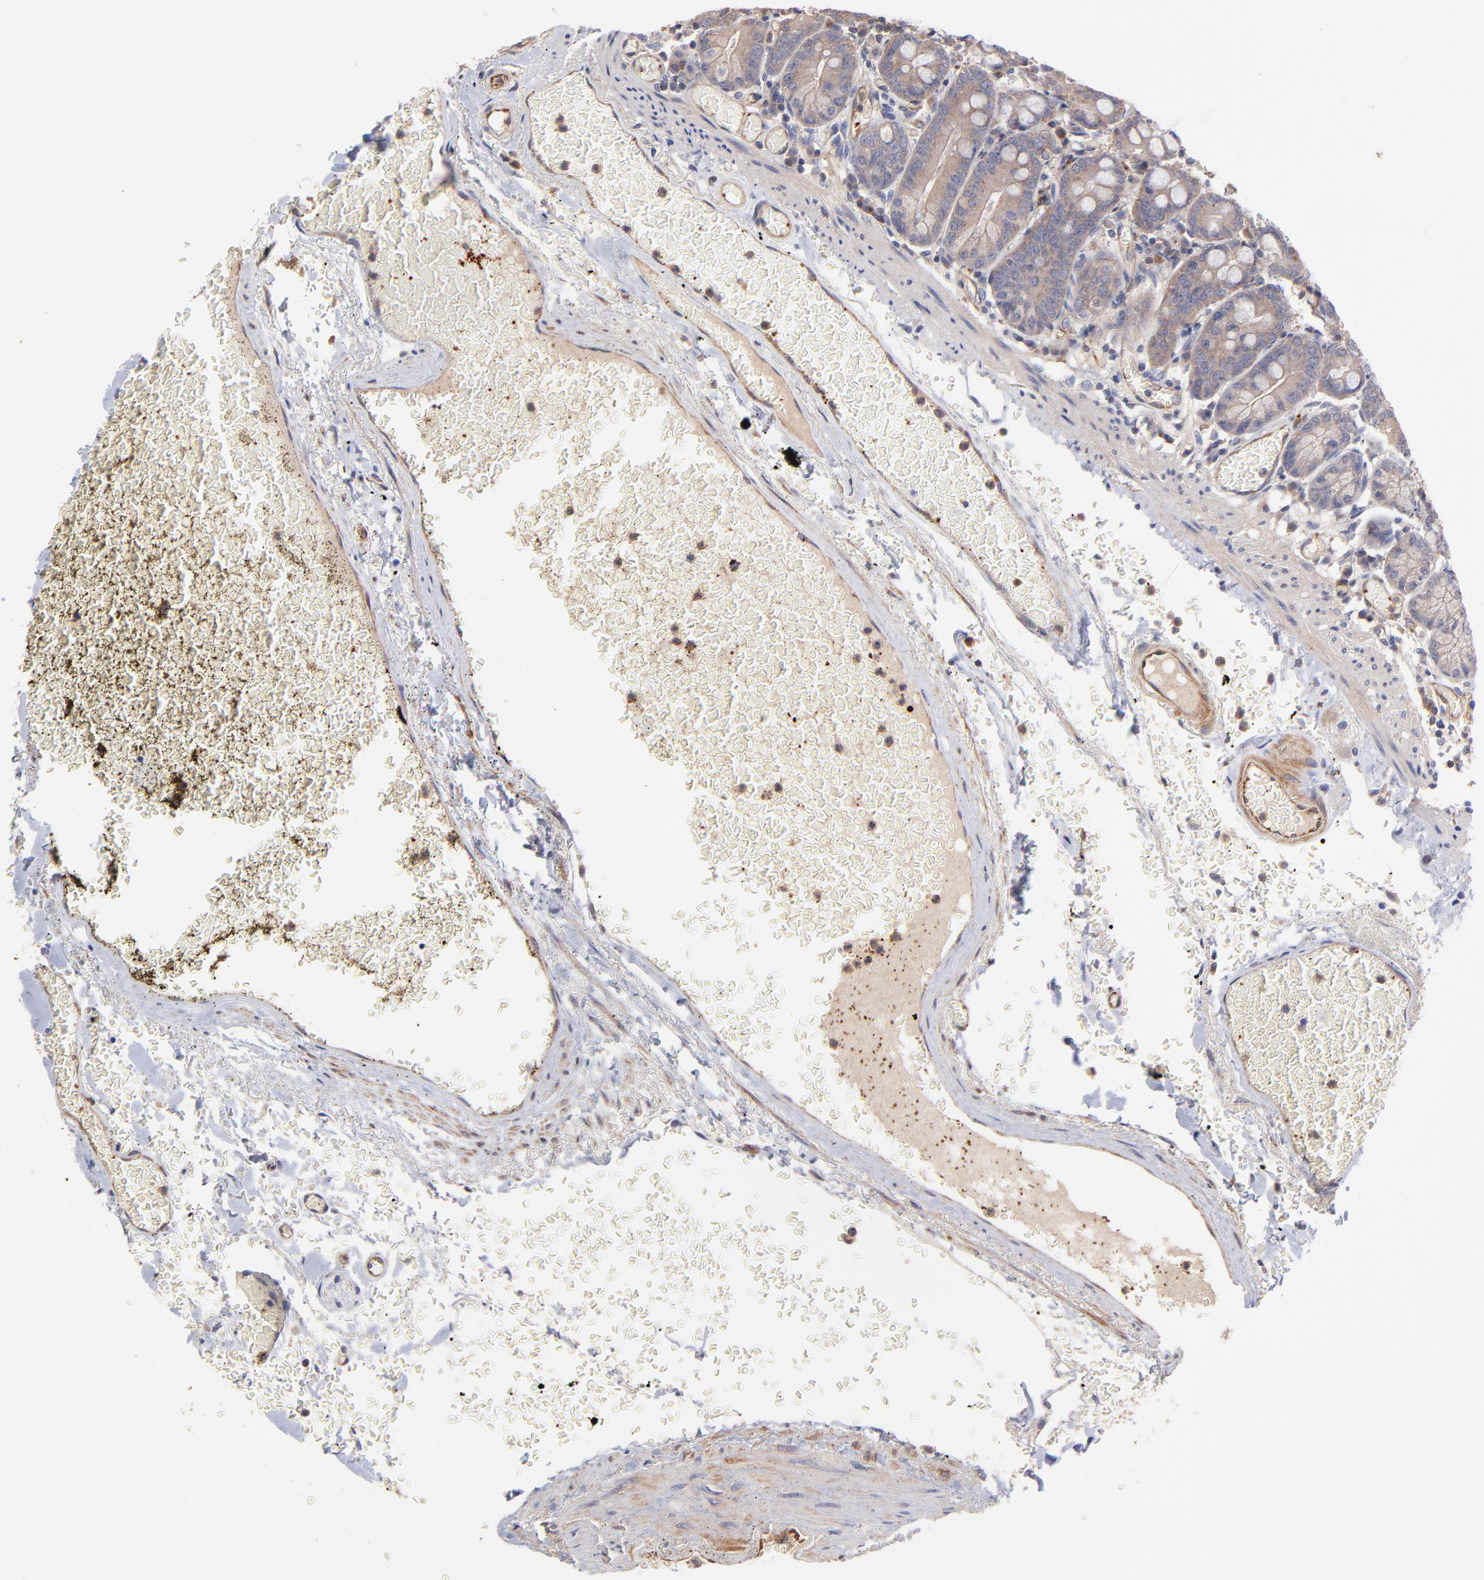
{"staining": {"intensity": "moderate", "quantity": "25%-75%", "location": "cytoplasmic/membranous"}, "tissue": "small intestine", "cell_type": "Glandular cells", "image_type": "normal", "snomed": [{"axis": "morphology", "description": "Normal tissue, NOS"}, {"axis": "topography", "description": "Small intestine"}], "caption": "This micrograph shows benign small intestine stained with immunohistochemistry (IHC) to label a protein in brown. The cytoplasmic/membranous of glandular cells show moderate positivity for the protein. Nuclei are counter-stained blue.", "gene": "ASB7", "patient": {"sex": "male", "age": 71}}